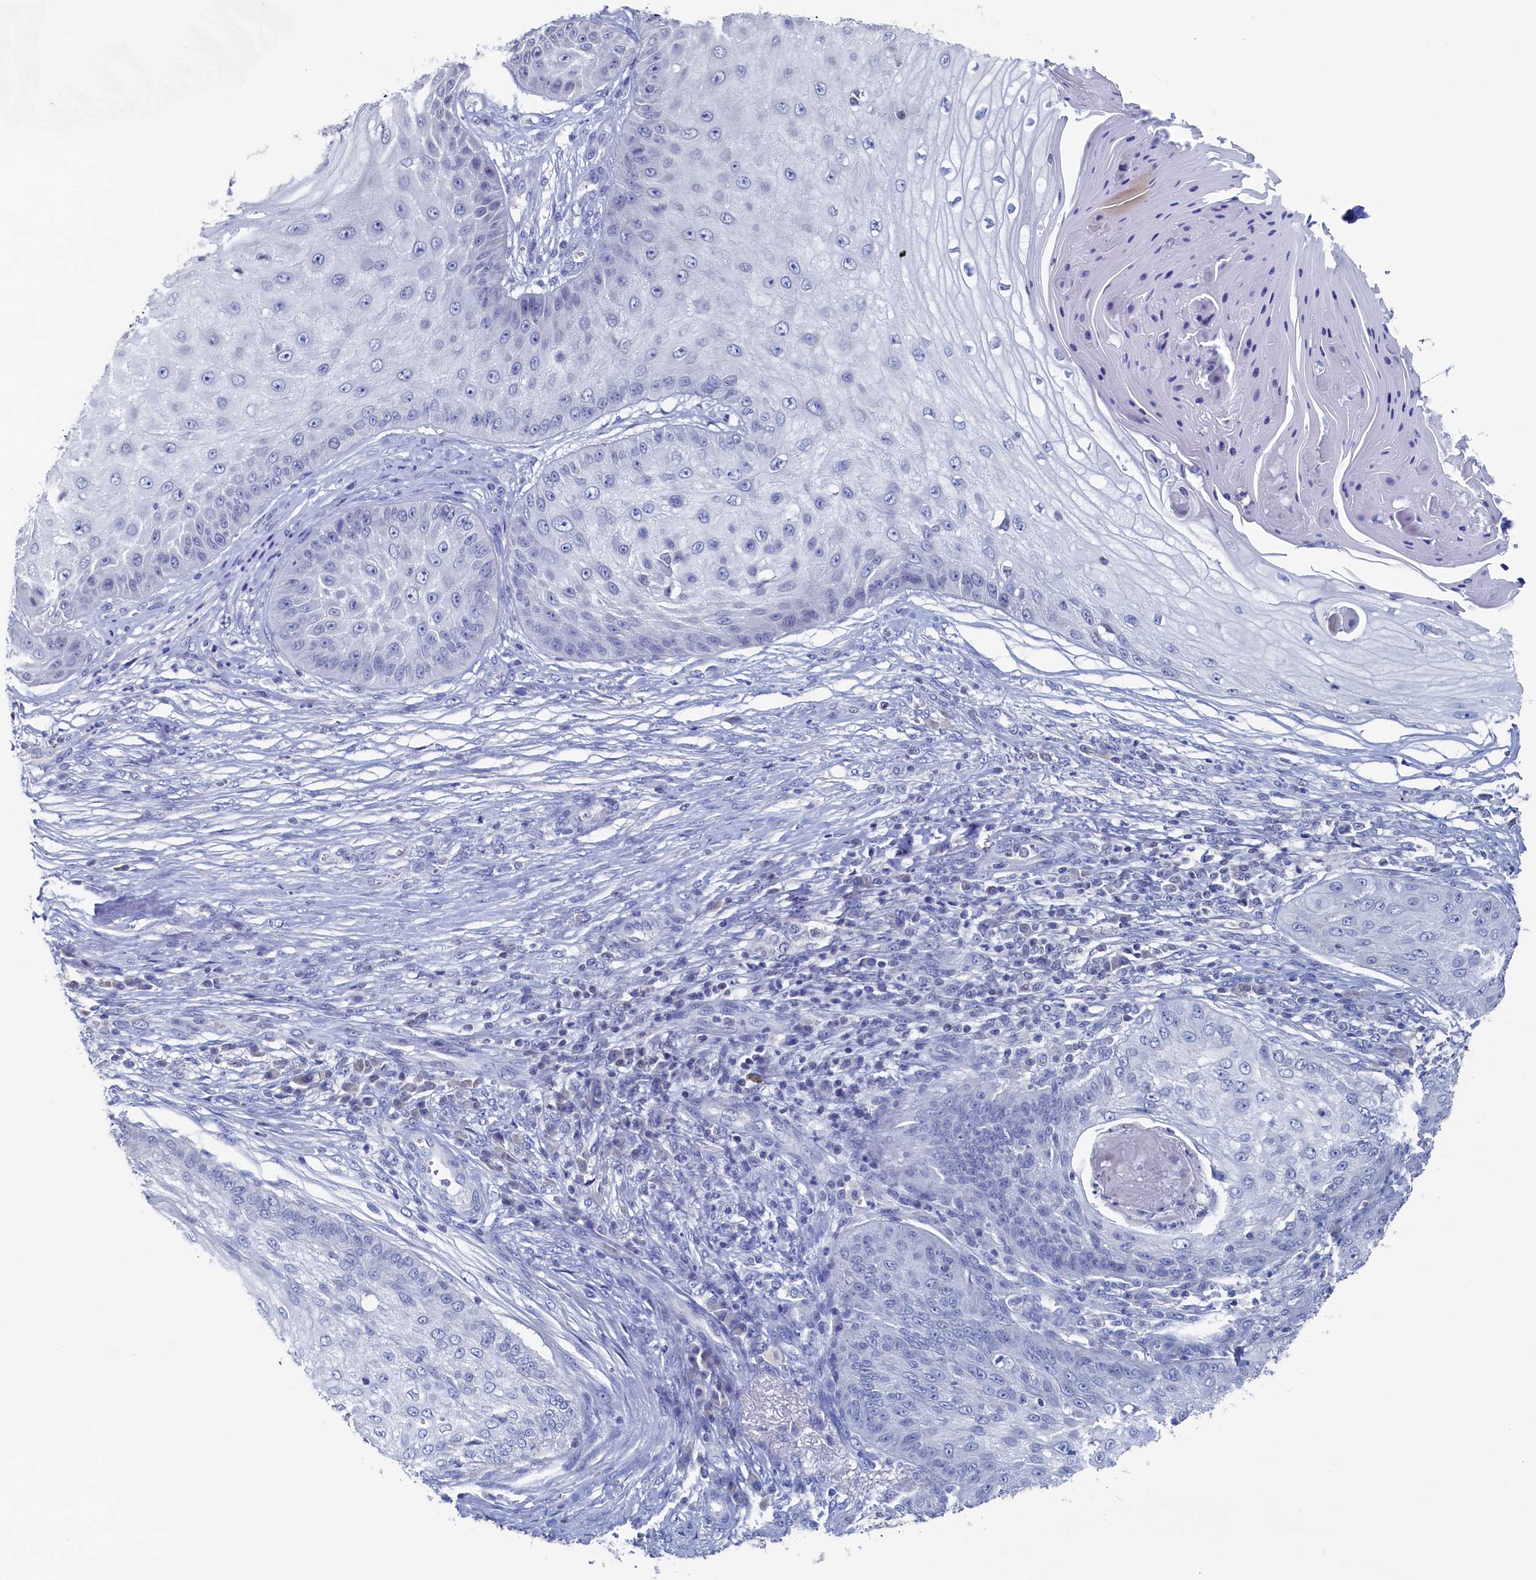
{"staining": {"intensity": "negative", "quantity": "none", "location": "none"}, "tissue": "skin cancer", "cell_type": "Tumor cells", "image_type": "cancer", "snomed": [{"axis": "morphology", "description": "Squamous cell carcinoma, NOS"}, {"axis": "topography", "description": "Skin"}], "caption": "IHC photomicrograph of squamous cell carcinoma (skin) stained for a protein (brown), which demonstrates no positivity in tumor cells.", "gene": "C11orf54", "patient": {"sex": "male", "age": 70}}